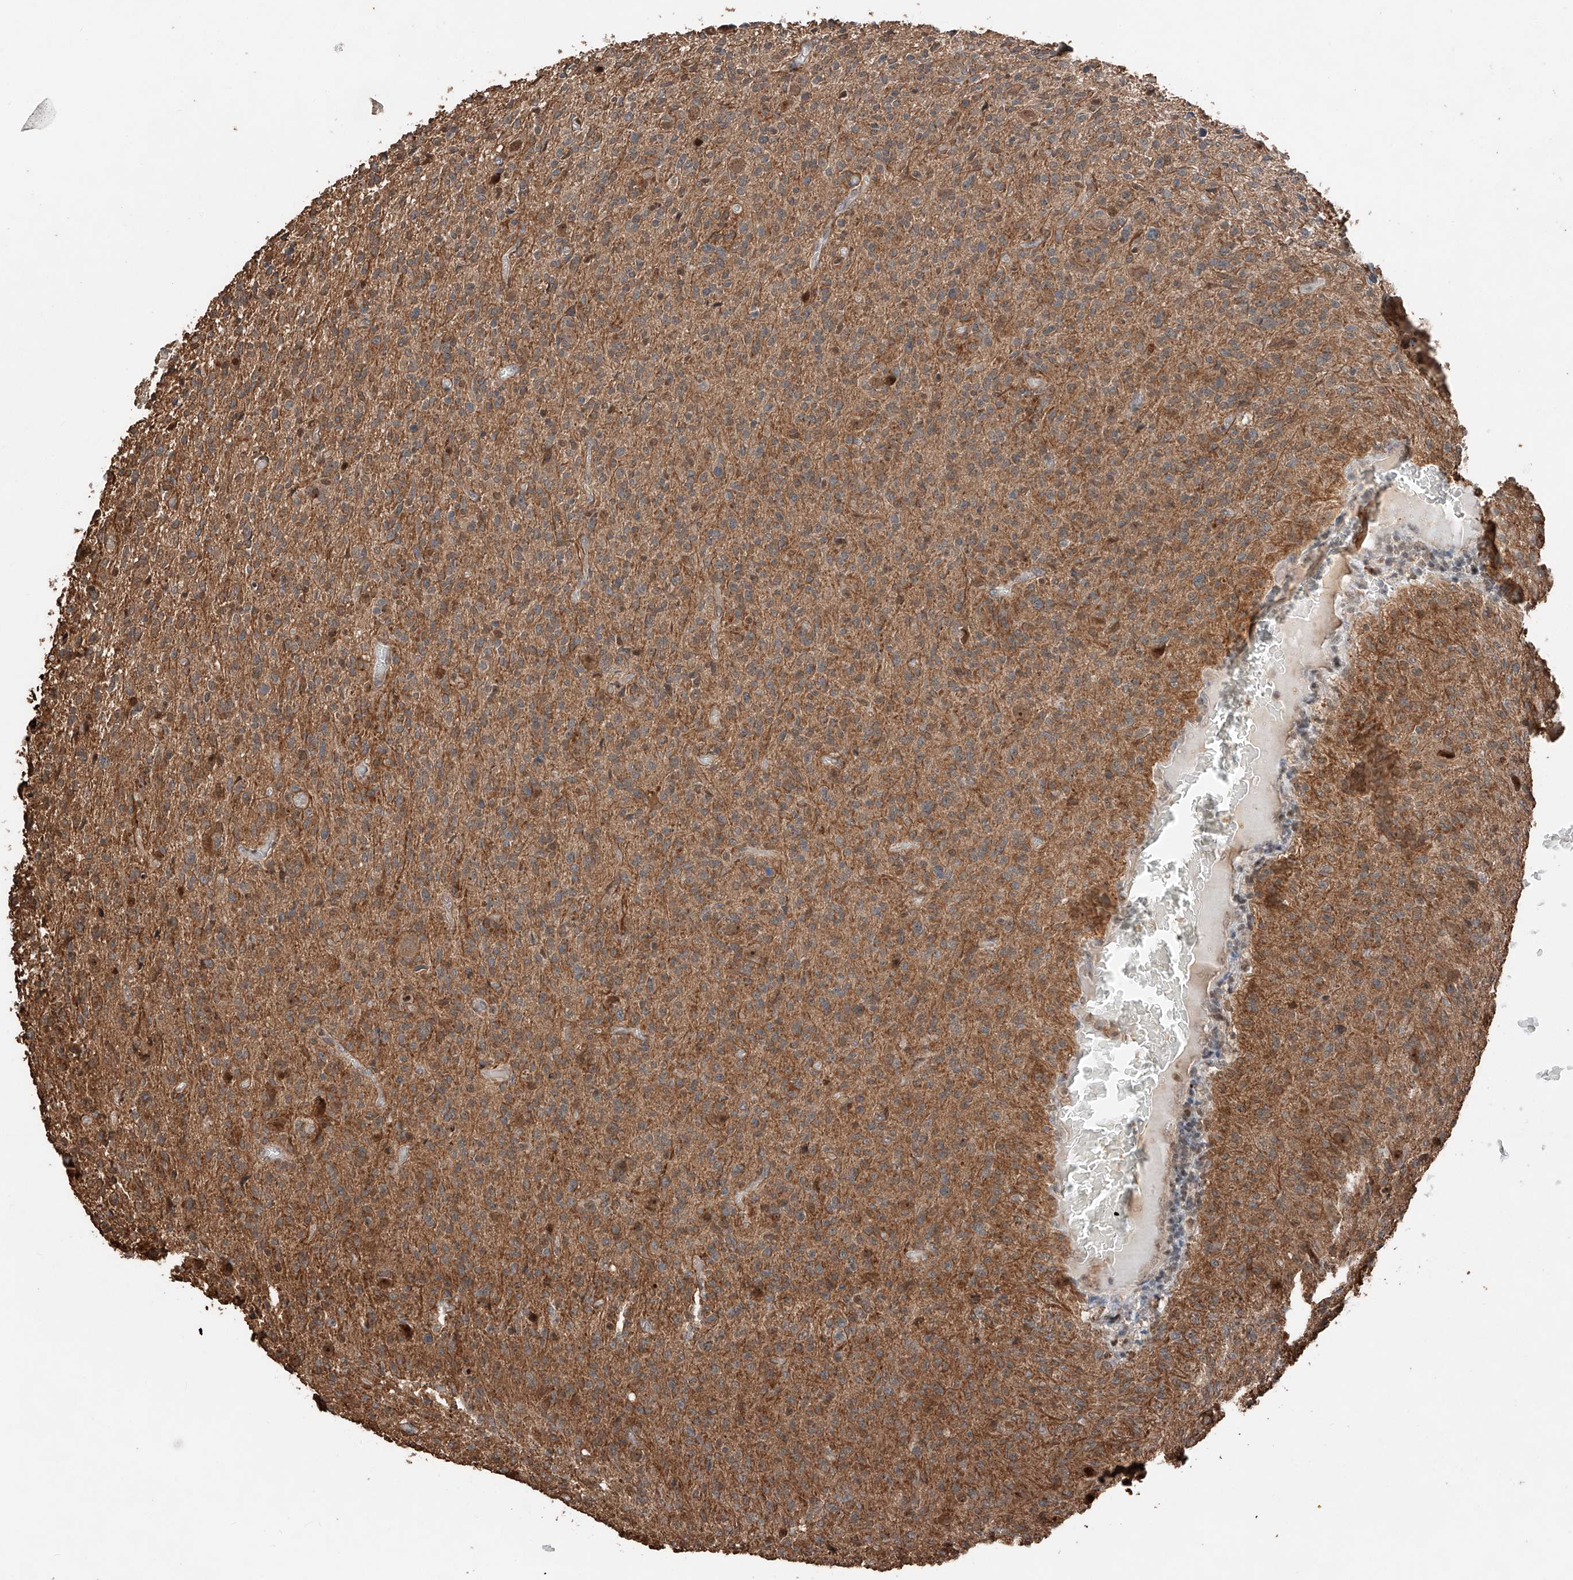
{"staining": {"intensity": "moderate", "quantity": ">75%", "location": "cytoplasmic/membranous"}, "tissue": "glioma", "cell_type": "Tumor cells", "image_type": "cancer", "snomed": [{"axis": "morphology", "description": "Glioma, malignant, High grade"}, {"axis": "topography", "description": "Brain"}], "caption": "Glioma tissue displays moderate cytoplasmic/membranous staining in approximately >75% of tumor cells", "gene": "RMND1", "patient": {"sex": "female", "age": 57}}